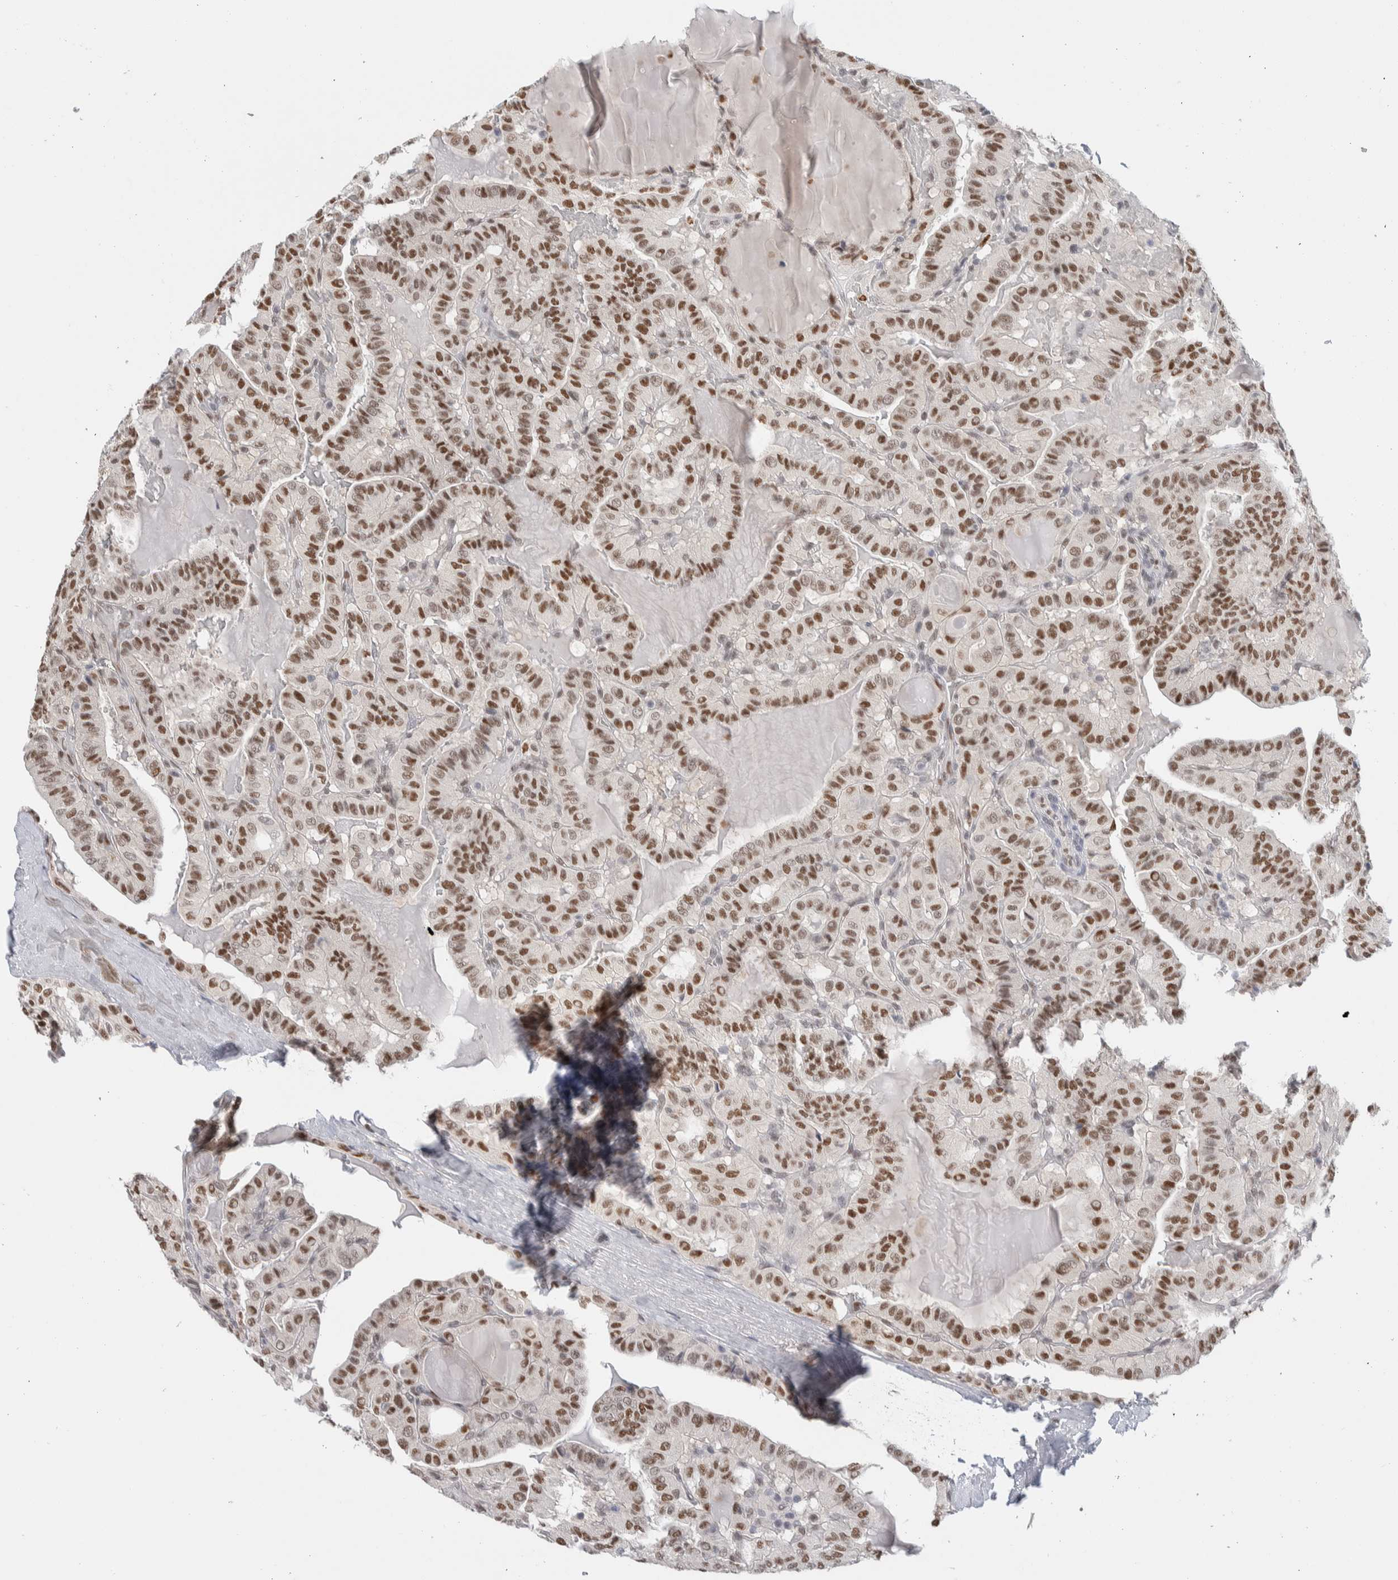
{"staining": {"intensity": "moderate", "quantity": ">75%", "location": "nuclear"}, "tissue": "thyroid cancer", "cell_type": "Tumor cells", "image_type": "cancer", "snomed": [{"axis": "morphology", "description": "Papillary adenocarcinoma, NOS"}, {"axis": "topography", "description": "Thyroid gland"}], "caption": "Protein staining demonstrates moderate nuclear positivity in about >75% of tumor cells in thyroid papillary adenocarcinoma.", "gene": "PRMT1", "patient": {"sex": "male", "age": 77}}